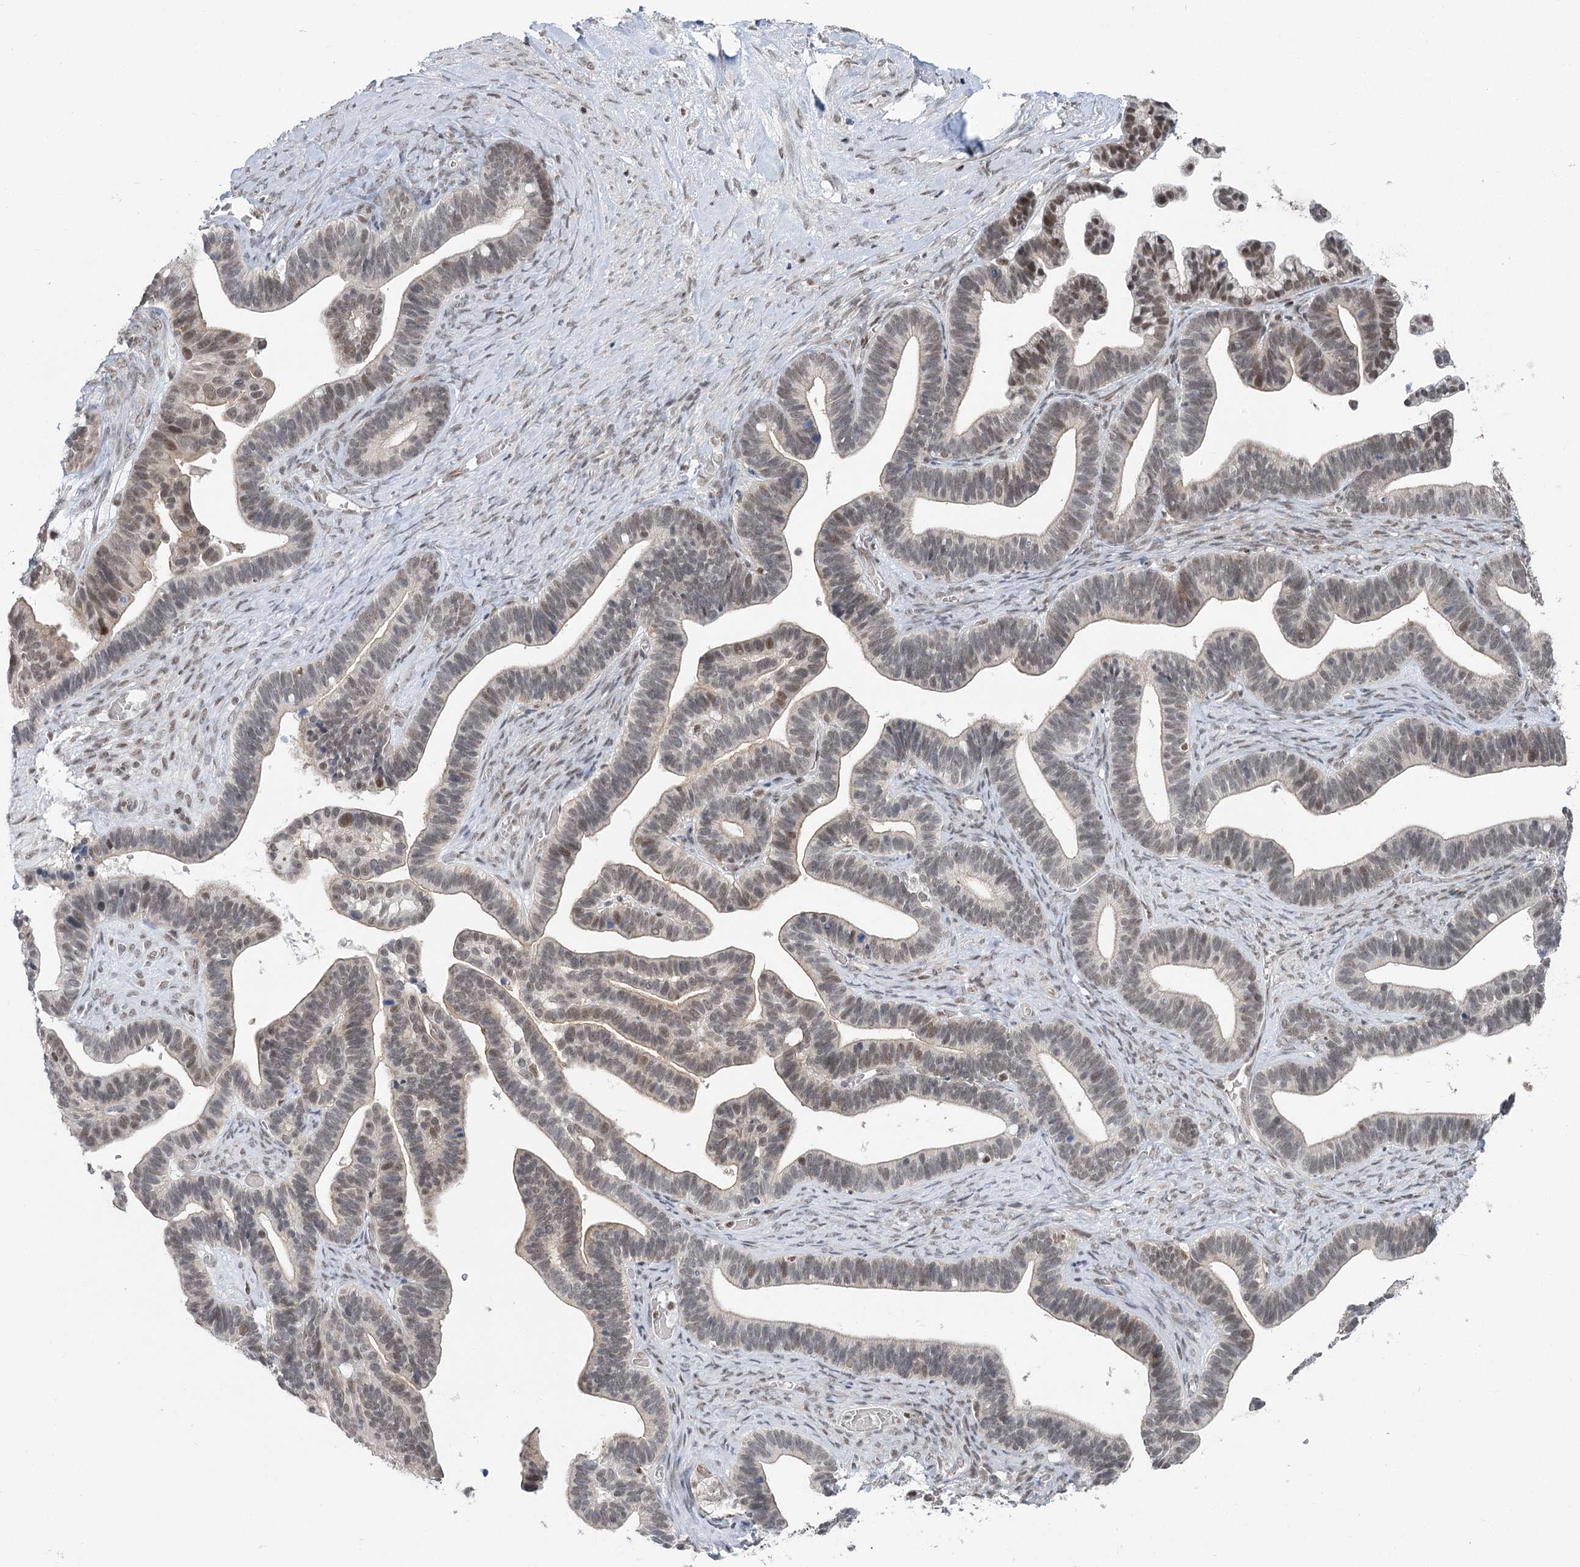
{"staining": {"intensity": "weak", "quantity": "<25%", "location": "nuclear"}, "tissue": "ovarian cancer", "cell_type": "Tumor cells", "image_type": "cancer", "snomed": [{"axis": "morphology", "description": "Cystadenocarcinoma, serous, NOS"}, {"axis": "topography", "description": "Ovary"}], "caption": "Histopathology image shows no protein expression in tumor cells of ovarian cancer (serous cystadenocarcinoma) tissue.", "gene": "PDS5A", "patient": {"sex": "female", "age": 56}}